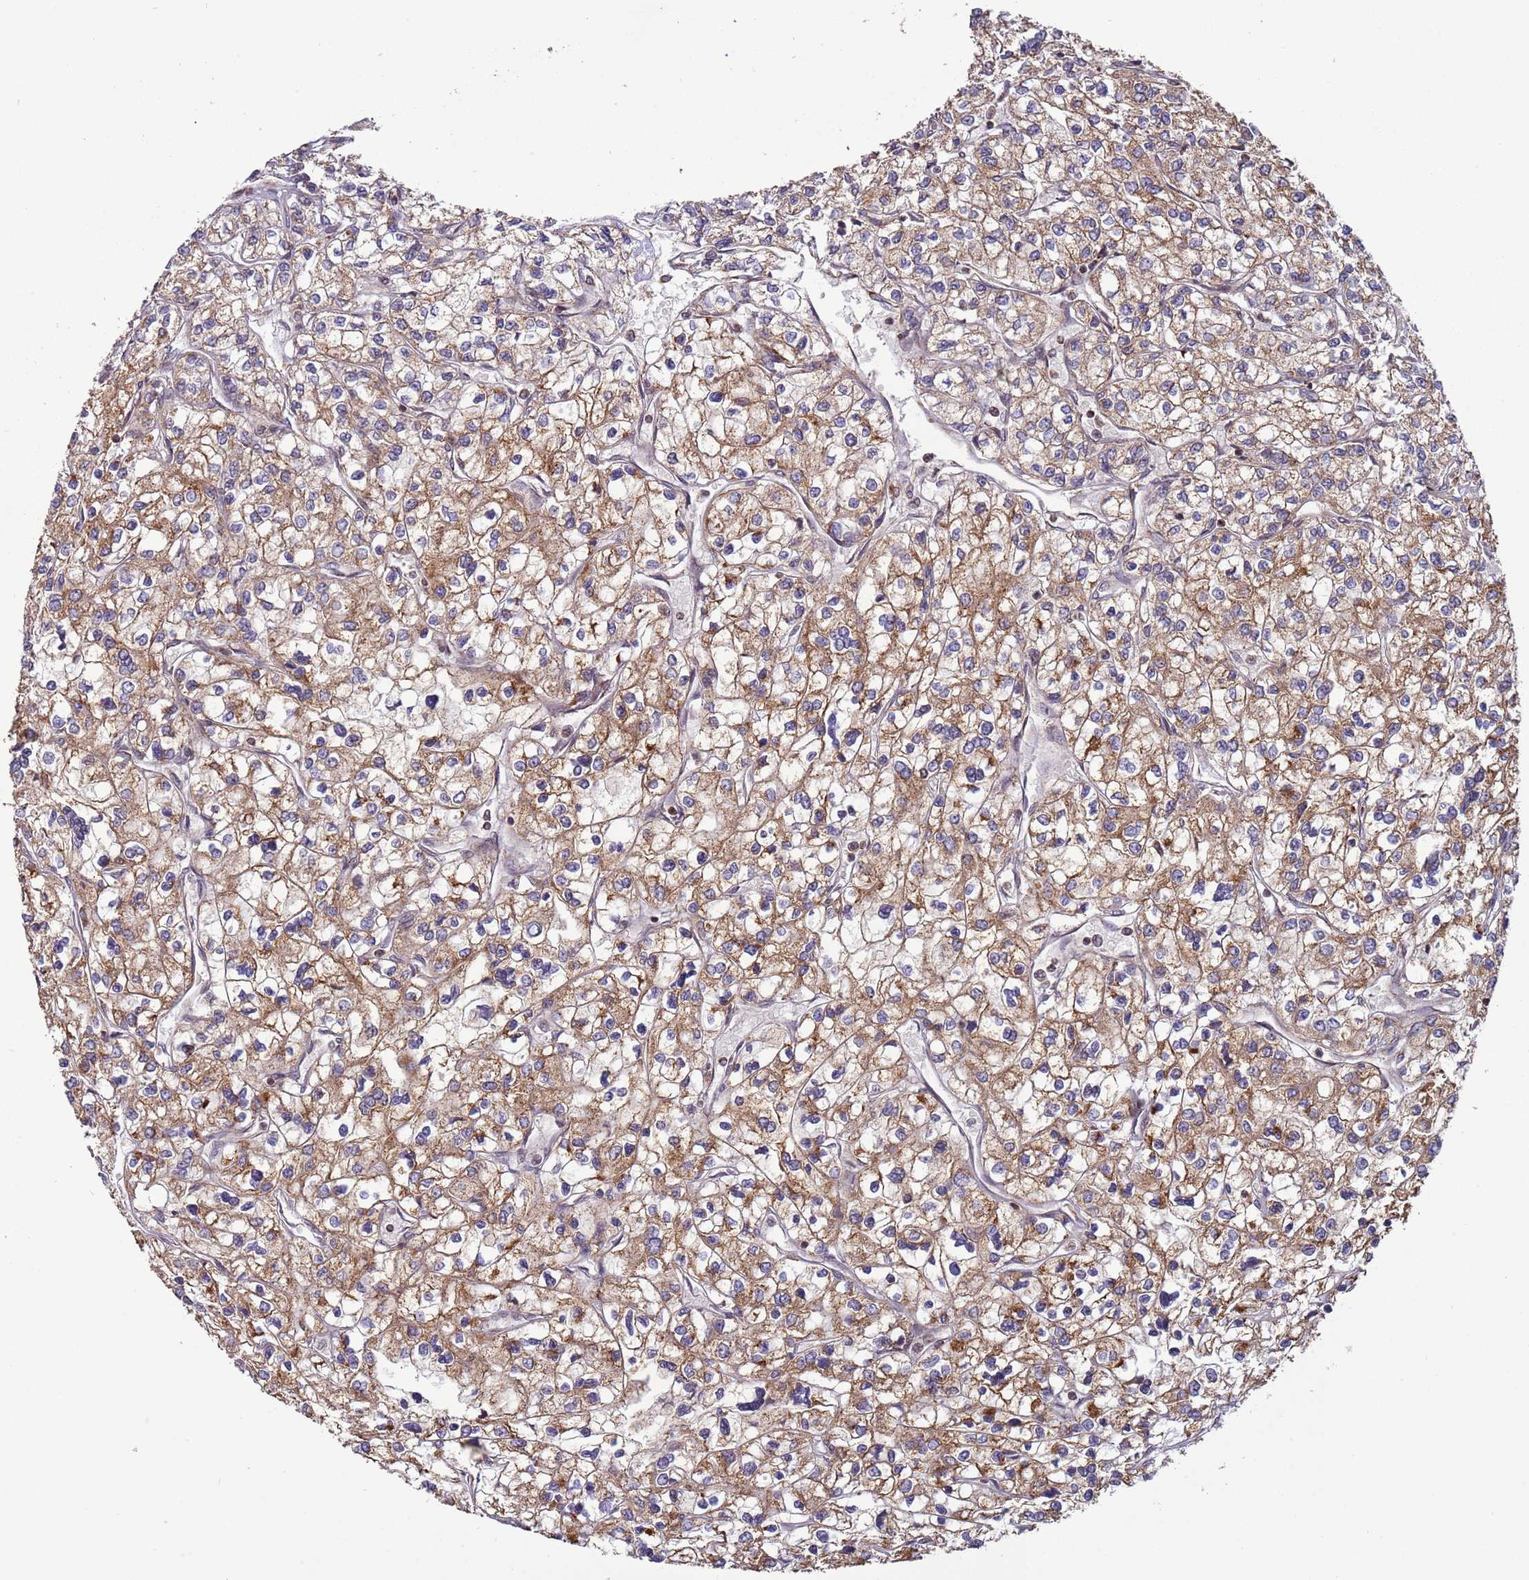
{"staining": {"intensity": "moderate", "quantity": "25%-75%", "location": "cytoplasmic/membranous"}, "tissue": "renal cancer", "cell_type": "Tumor cells", "image_type": "cancer", "snomed": [{"axis": "morphology", "description": "Adenocarcinoma, NOS"}, {"axis": "topography", "description": "Kidney"}], "caption": "IHC staining of renal cancer (adenocarcinoma), which reveals medium levels of moderate cytoplasmic/membranous positivity in approximately 25%-75% of tumor cells indicating moderate cytoplasmic/membranous protein positivity. The staining was performed using DAB (brown) for protein detection and nuclei were counterstained in hematoxylin (blue).", "gene": "RCOR2", "patient": {"sex": "male", "age": 80}}